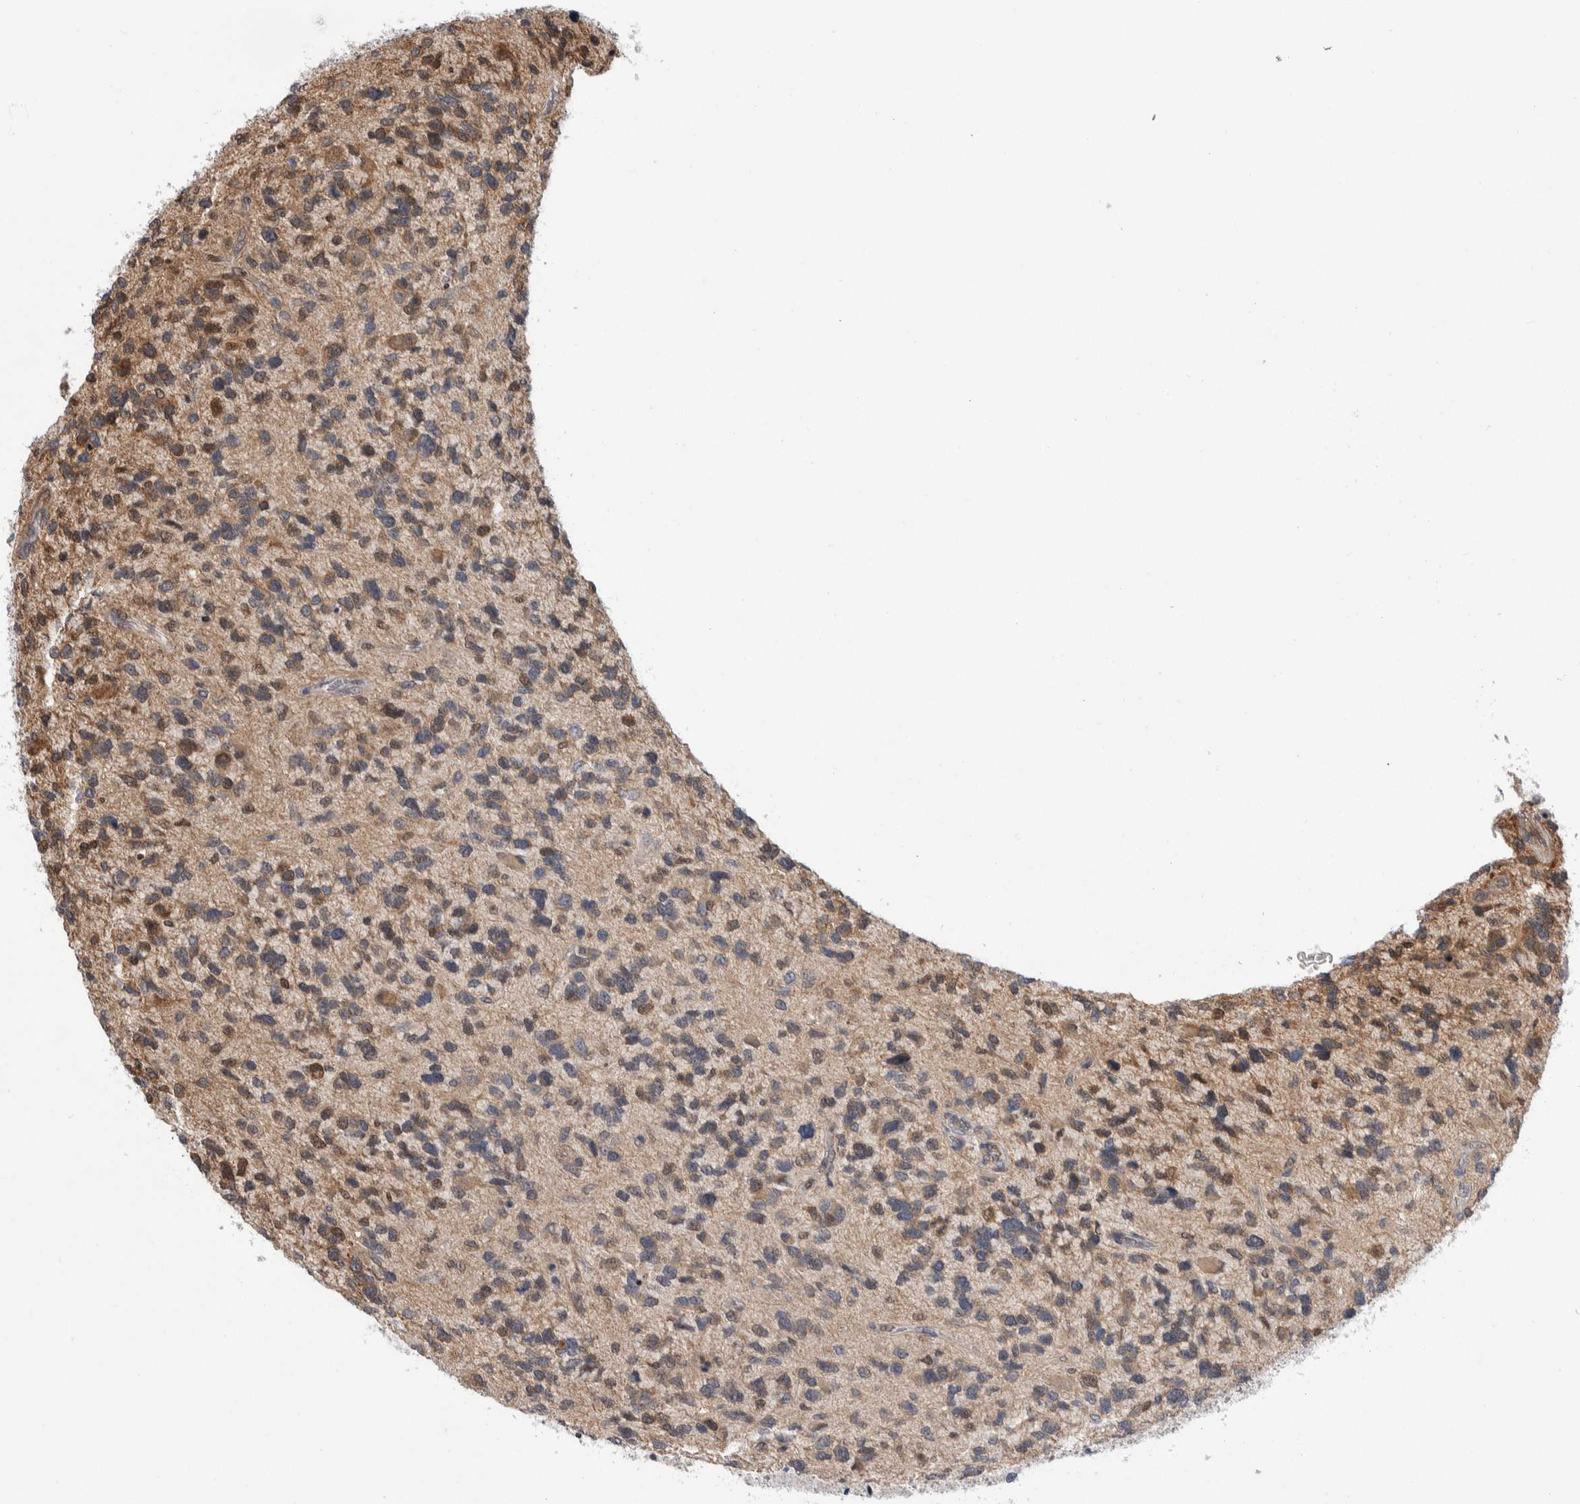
{"staining": {"intensity": "weak", "quantity": "25%-75%", "location": "cytoplasmic/membranous"}, "tissue": "glioma", "cell_type": "Tumor cells", "image_type": "cancer", "snomed": [{"axis": "morphology", "description": "Glioma, malignant, High grade"}, {"axis": "topography", "description": "Brain"}], "caption": "Protein expression analysis of human malignant high-grade glioma reveals weak cytoplasmic/membranous expression in approximately 25%-75% of tumor cells. The staining was performed using DAB to visualize the protein expression in brown, while the nuclei were stained in blue with hematoxylin (Magnification: 20x).", "gene": "PTPA", "patient": {"sex": "female", "age": 58}}